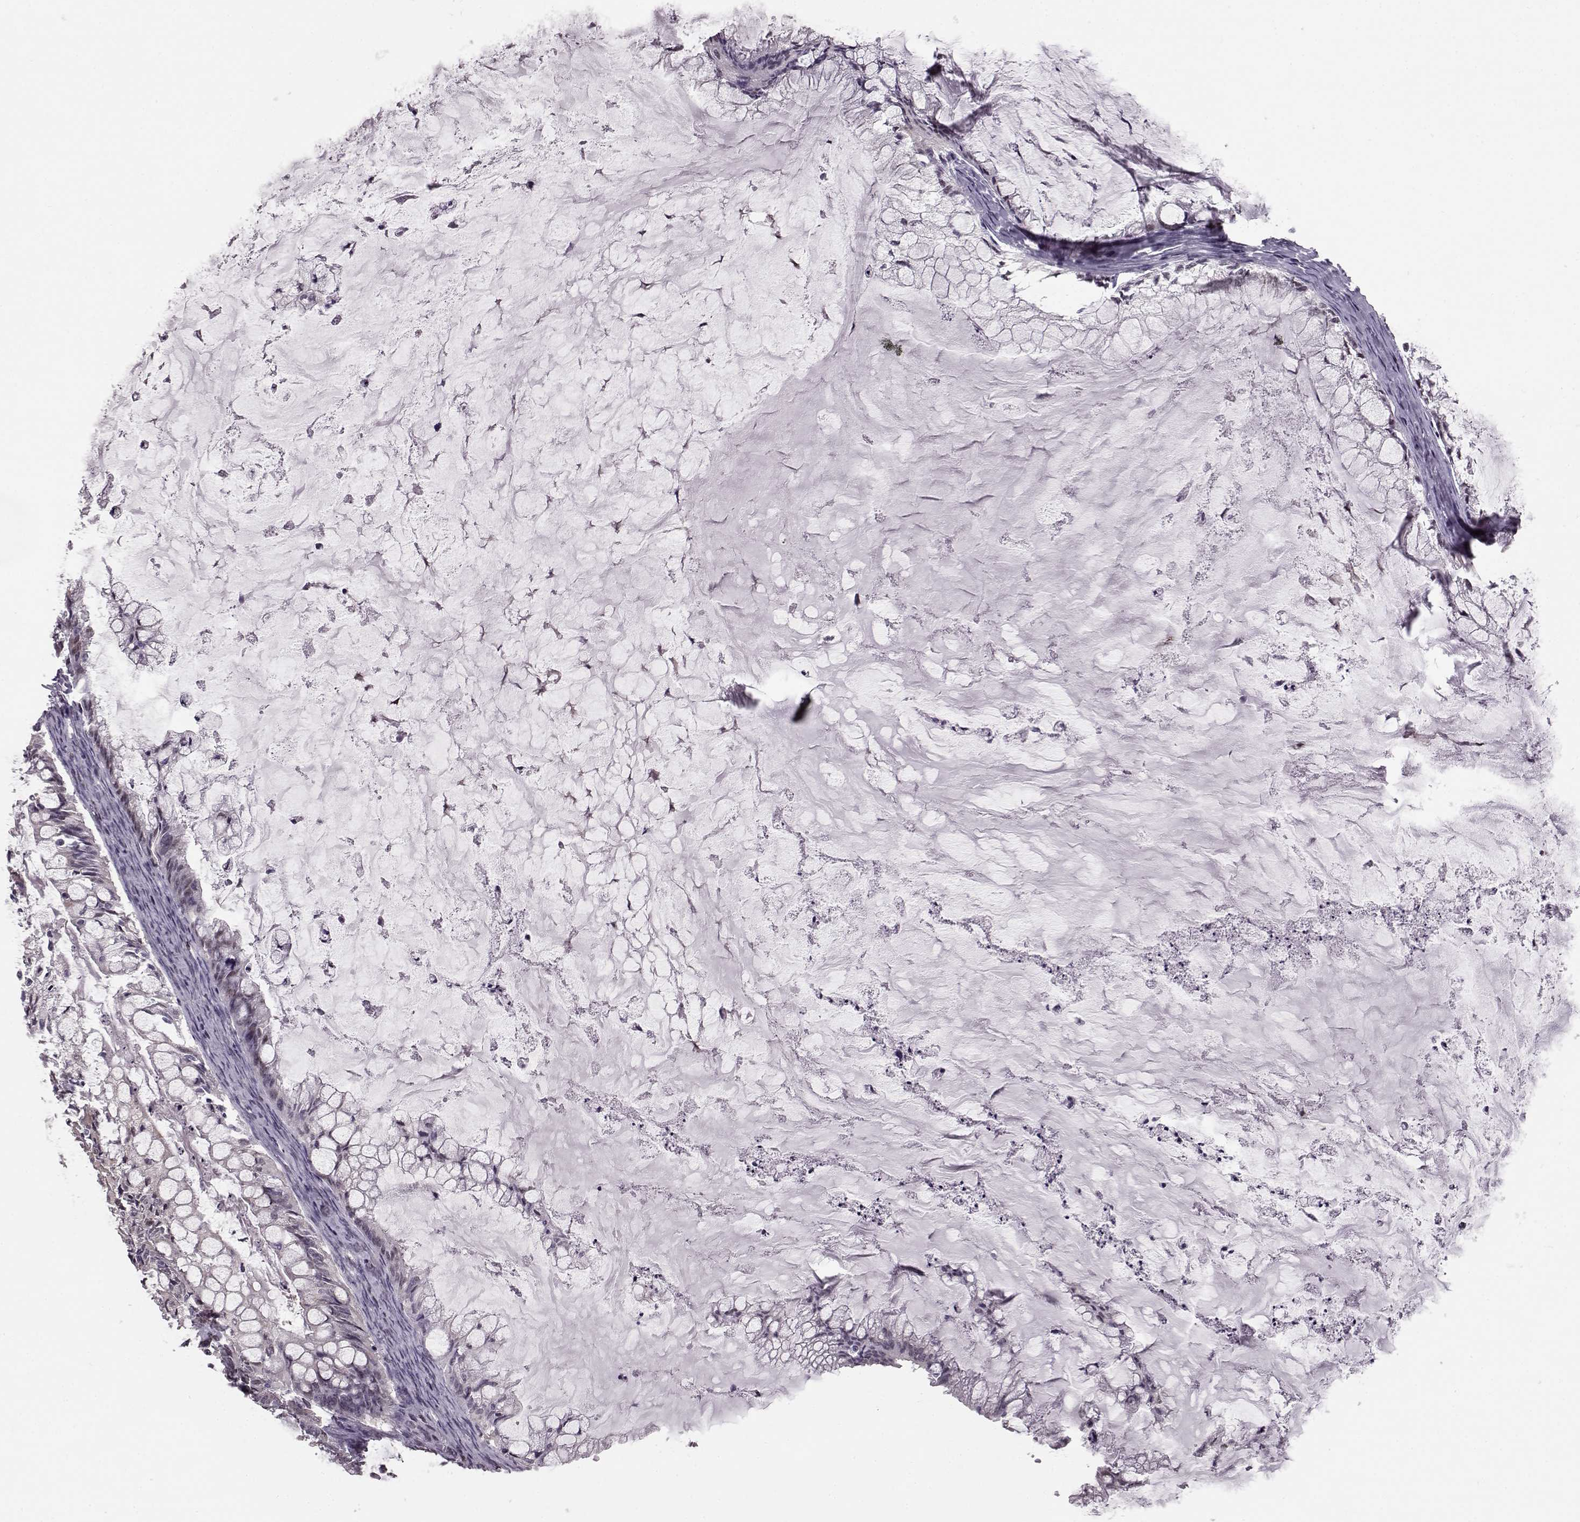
{"staining": {"intensity": "weak", "quantity": "<25%", "location": "nuclear"}, "tissue": "ovarian cancer", "cell_type": "Tumor cells", "image_type": "cancer", "snomed": [{"axis": "morphology", "description": "Cystadenocarcinoma, mucinous, NOS"}, {"axis": "topography", "description": "Ovary"}], "caption": "Ovarian cancer was stained to show a protein in brown. There is no significant positivity in tumor cells. (DAB (3,3'-diaminobenzidine) IHC with hematoxylin counter stain).", "gene": "KLF6", "patient": {"sex": "female", "age": 57}}